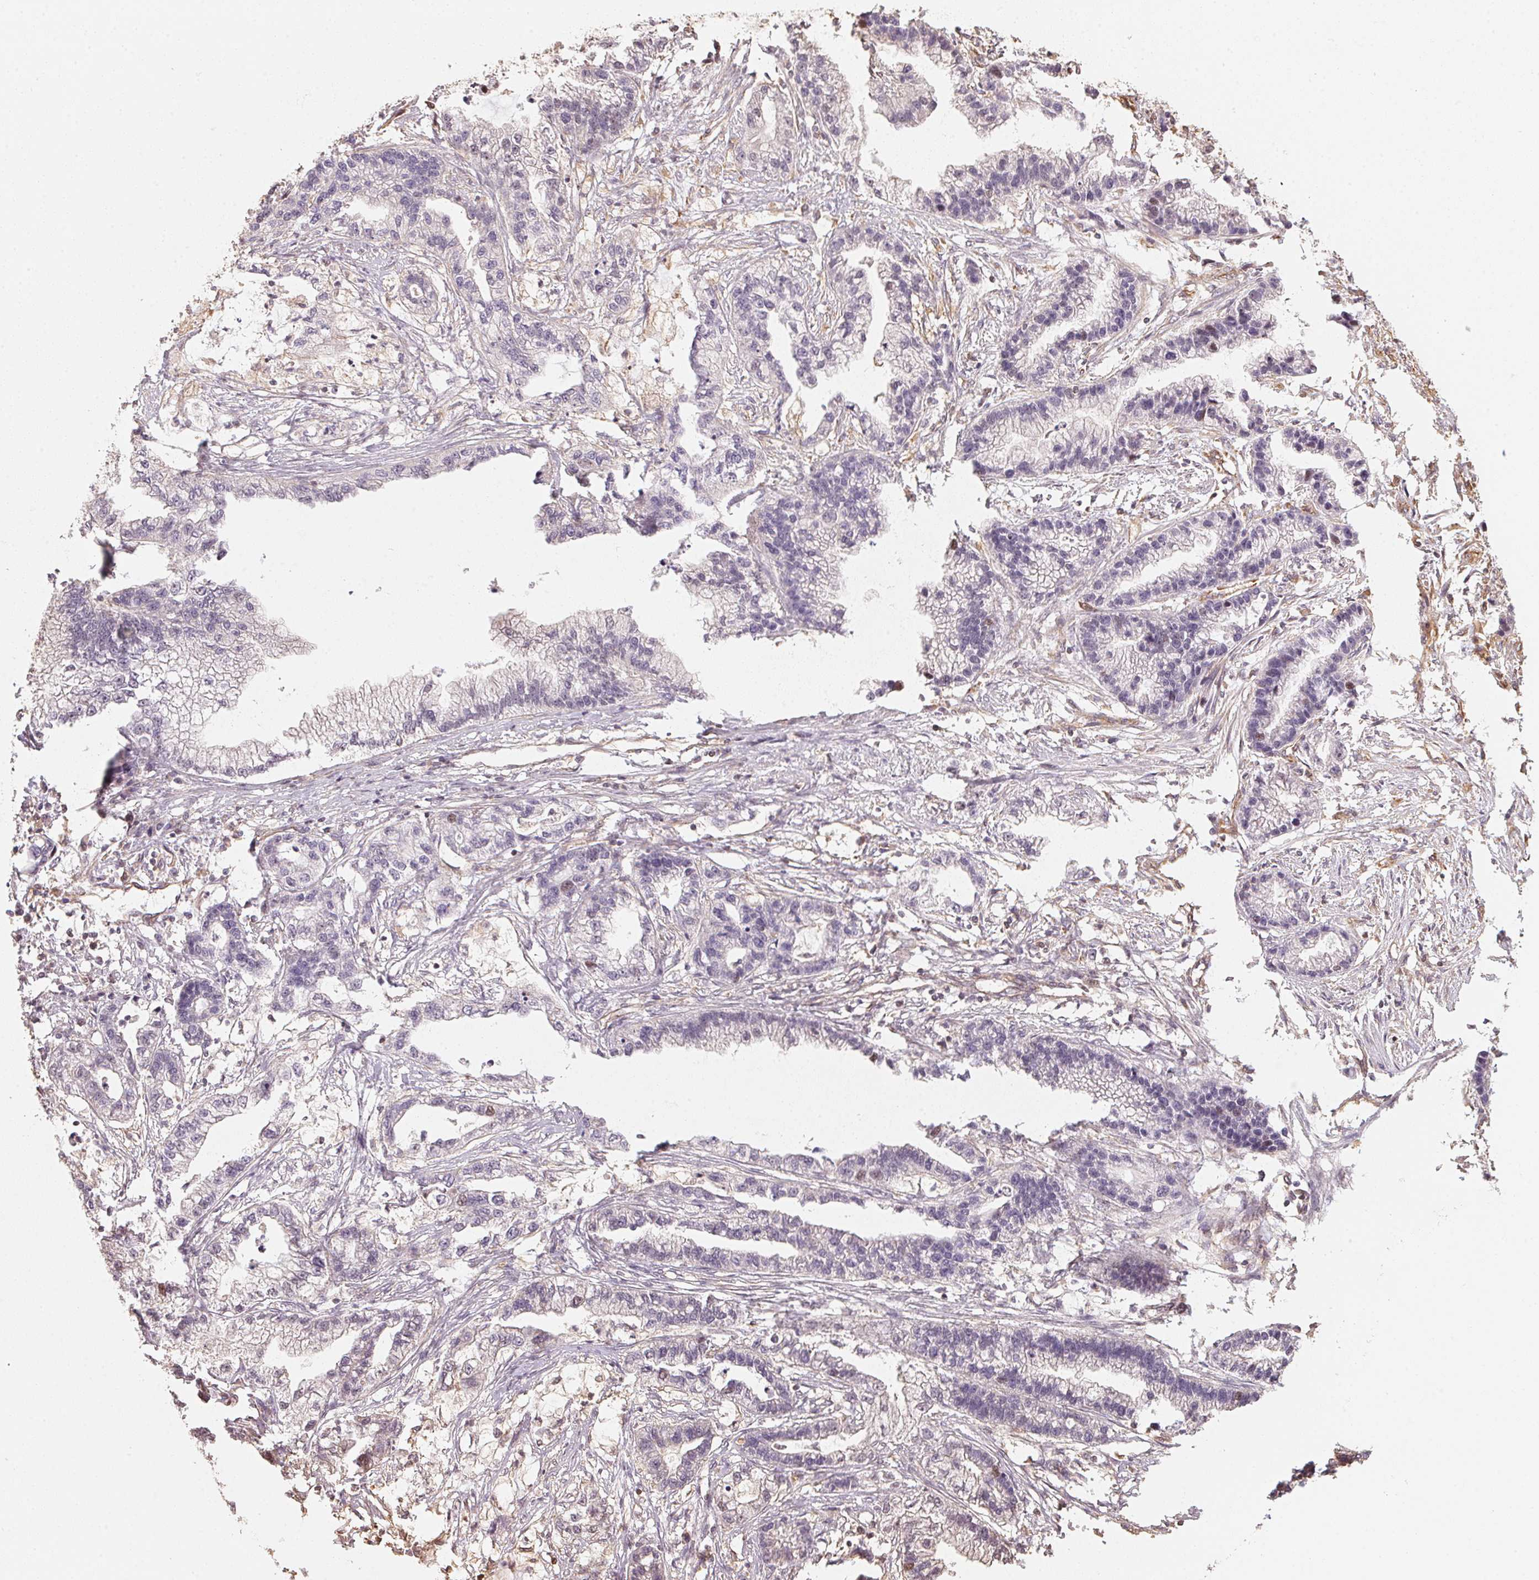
{"staining": {"intensity": "negative", "quantity": "none", "location": "none"}, "tissue": "stomach cancer", "cell_type": "Tumor cells", "image_type": "cancer", "snomed": [{"axis": "morphology", "description": "Adenocarcinoma, NOS"}, {"axis": "topography", "description": "Stomach"}], "caption": "This histopathology image is of stomach cancer stained with IHC to label a protein in brown with the nuclei are counter-stained blue. There is no positivity in tumor cells.", "gene": "FOXR2", "patient": {"sex": "male", "age": 83}}